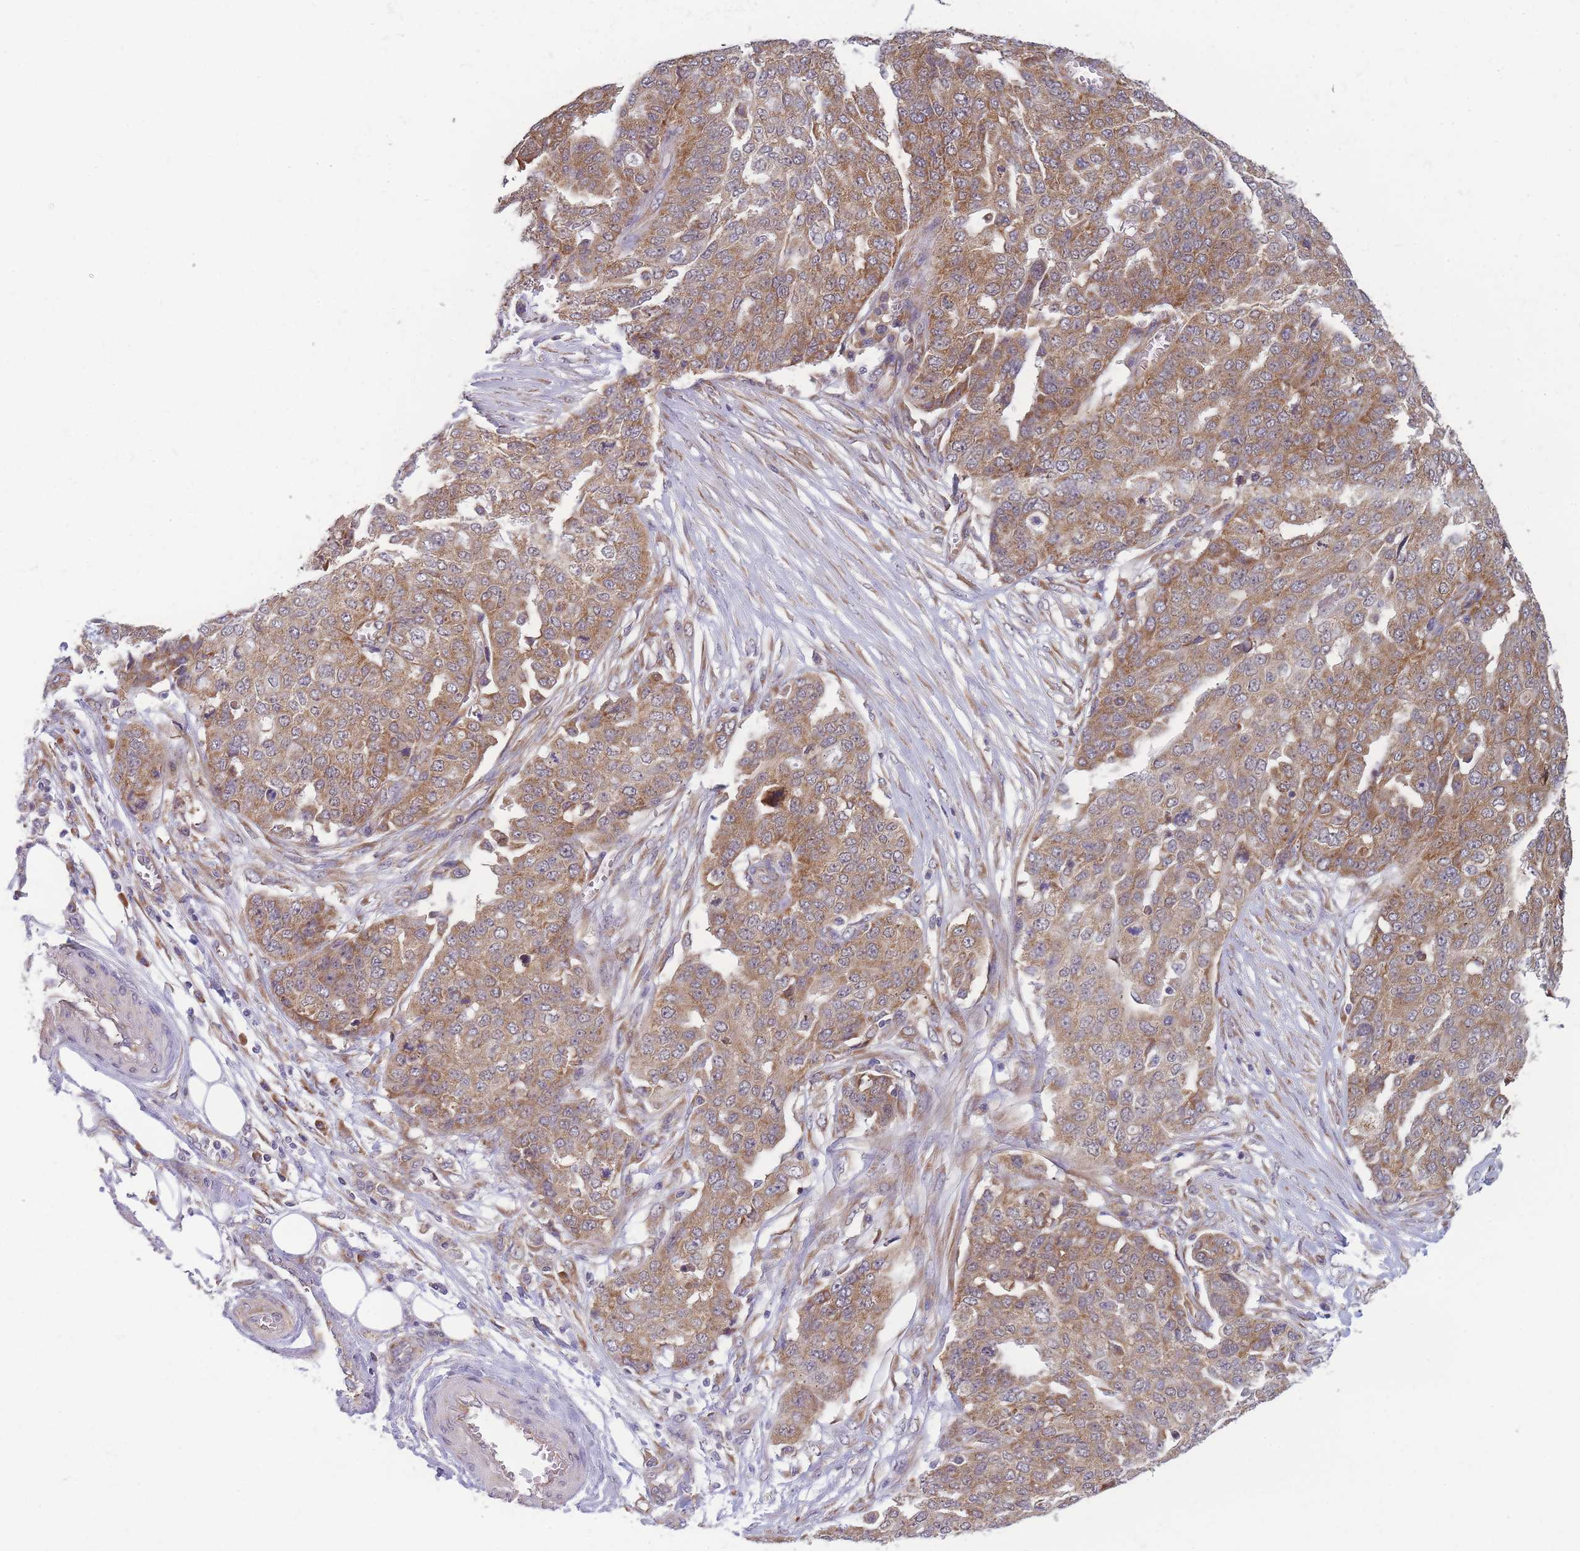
{"staining": {"intensity": "moderate", "quantity": ">75%", "location": "cytoplasmic/membranous"}, "tissue": "ovarian cancer", "cell_type": "Tumor cells", "image_type": "cancer", "snomed": [{"axis": "morphology", "description": "Cystadenocarcinoma, serous, NOS"}, {"axis": "topography", "description": "Soft tissue"}, {"axis": "topography", "description": "Ovary"}], "caption": "DAB (3,3'-diaminobenzidine) immunohistochemical staining of human ovarian serous cystadenocarcinoma exhibits moderate cytoplasmic/membranous protein expression in approximately >75% of tumor cells.", "gene": "MRPL23", "patient": {"sex": "female", "age": 57}}